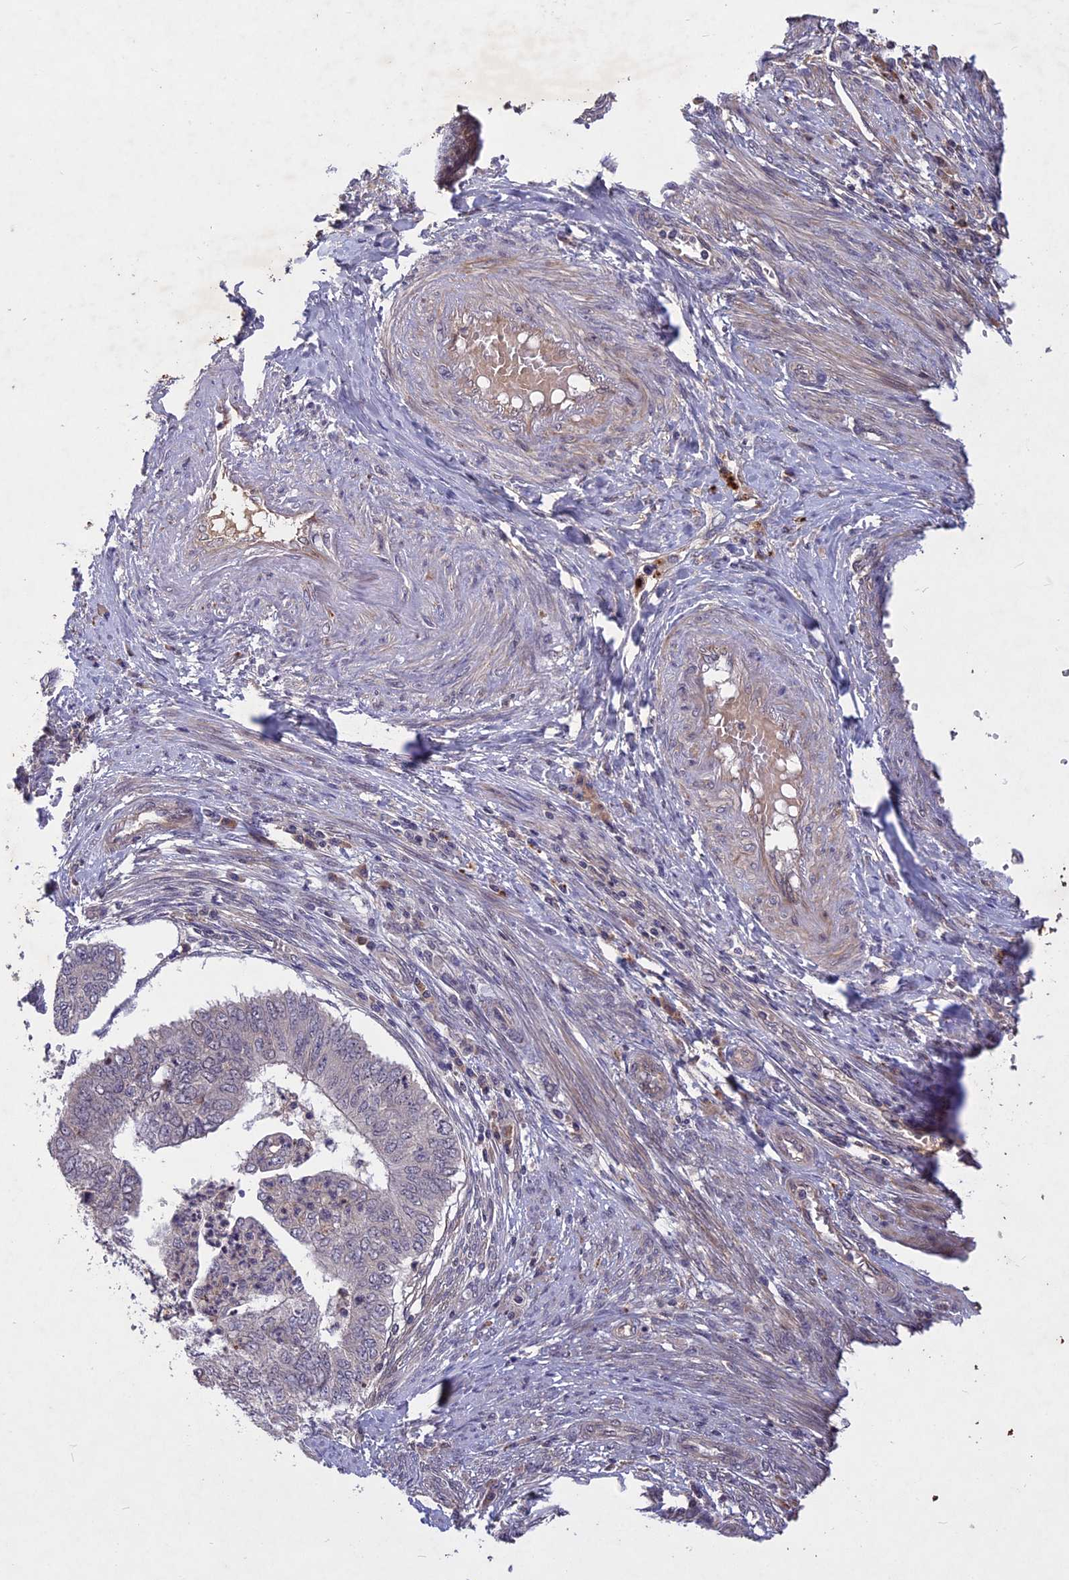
{"staining": {"intensity": "negative", "quantity": "none", "location": "none"}, "tissue": "endometrial cancer", "cell_type": "Tumor cells", "image_type": "cancer", "snomed": [{"axis": "morphology", "description": "Adenocarcinoma, NOS"}, {"axis": "topography", "description": "Endometrium"}], "caption": "IHC micrograph of adenocarcinoma (endometrial) stained for a protein (brown), which exhibits no positivity in tumor cells.", "gene": "ADO", "patient": {"sex": "female", "age": 68}}